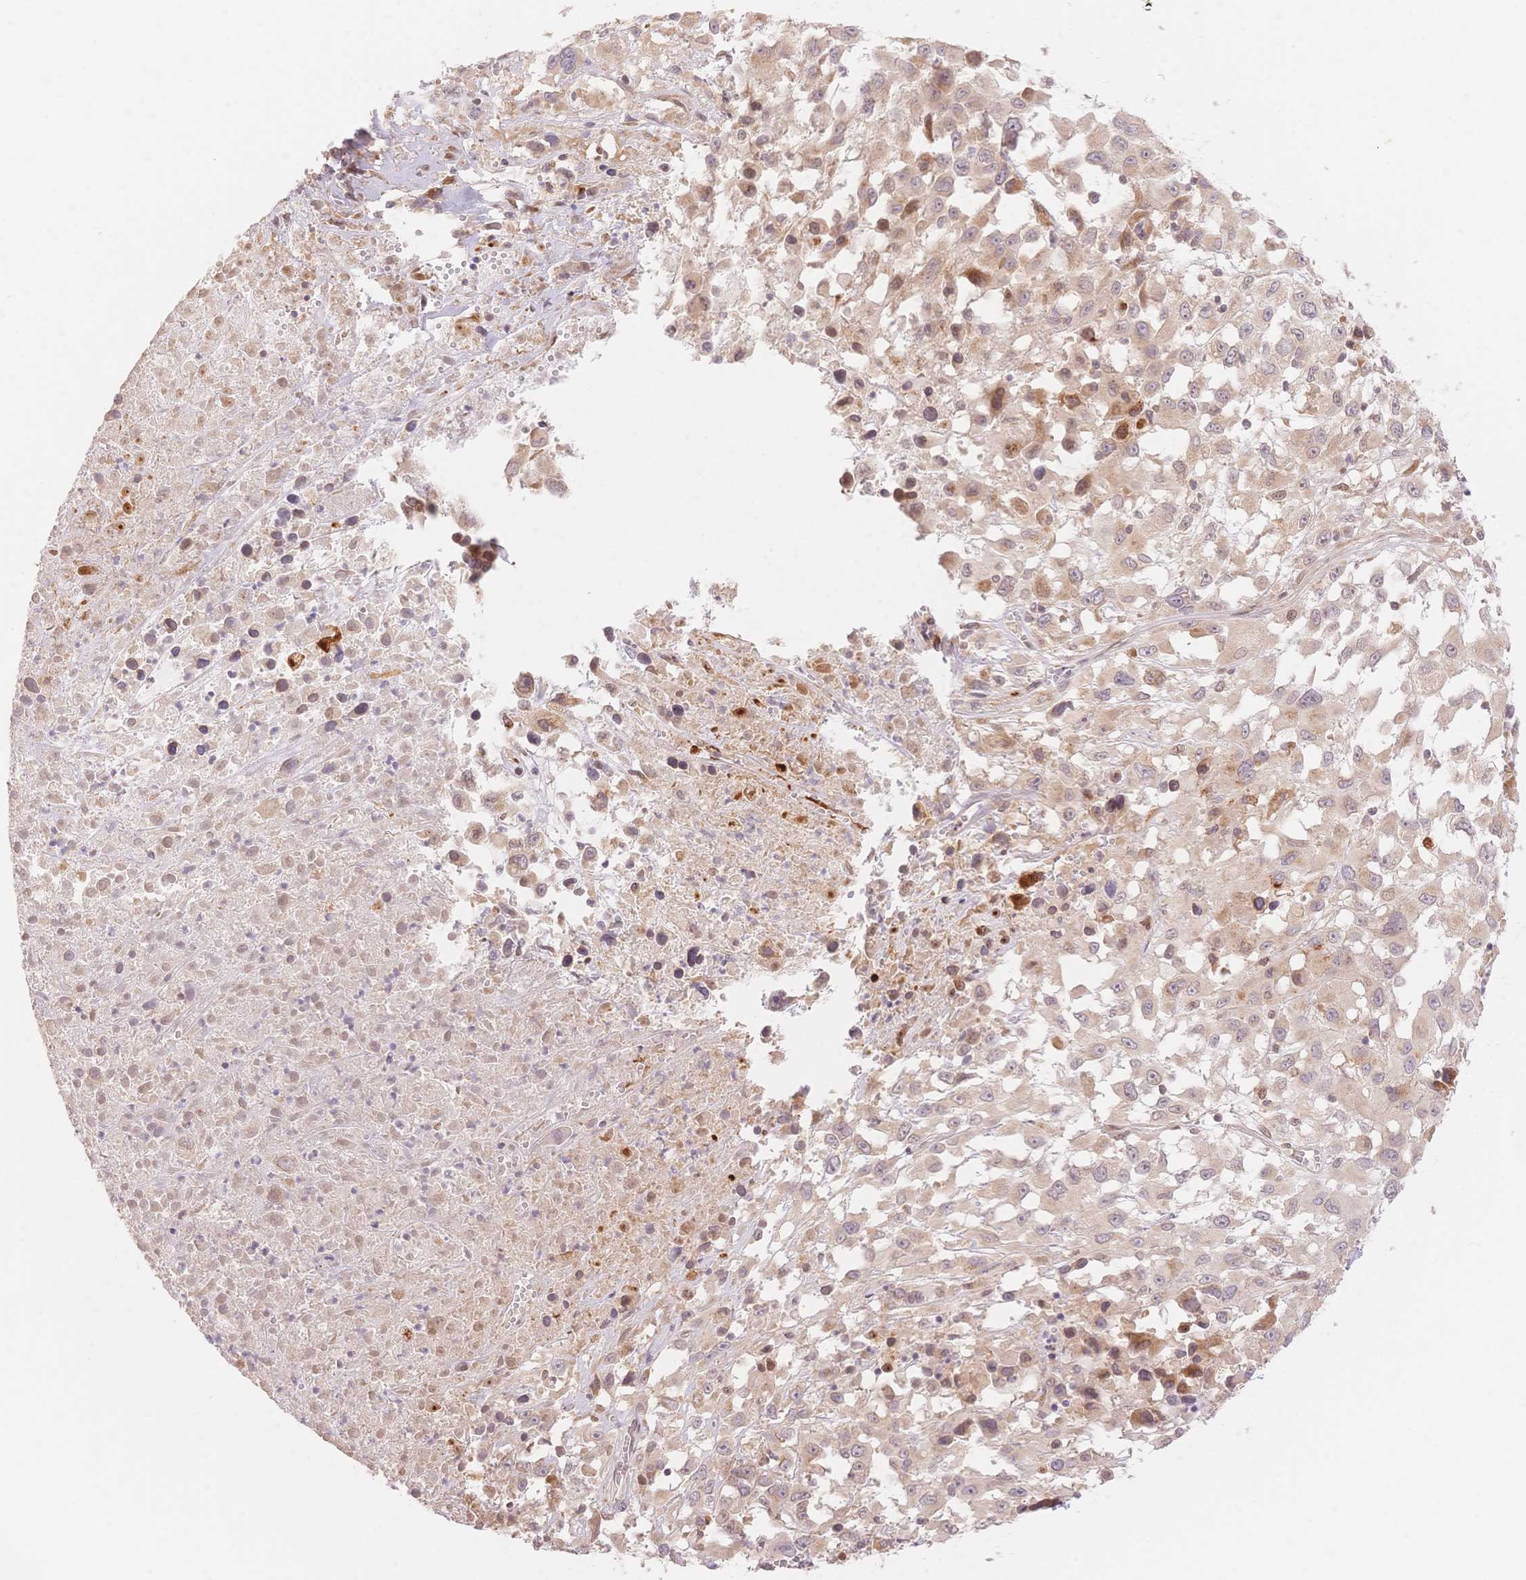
{"staining": {"intensity": "moderate", "quantity": "<25%", "location": "cytoplasmic/membranous,nuclear"}, "tissue": "melanoma", "cell_type": "Tumor cells", "image_type": "cancer", "snomed": [{"axis": "morphology", "description": "Malignant melanoma, Metastatic site"}, {"axis": "topography", "description": "Soft tissue"}], "caption": "Immunohistochemical staining of melanoma exhibits low levels of moderate cytoplasmic/membranous and nuclear protein expression in about <25% of tumor cells.", "gene": "STK39", "patient": {"sex": "male", "age": 50}}